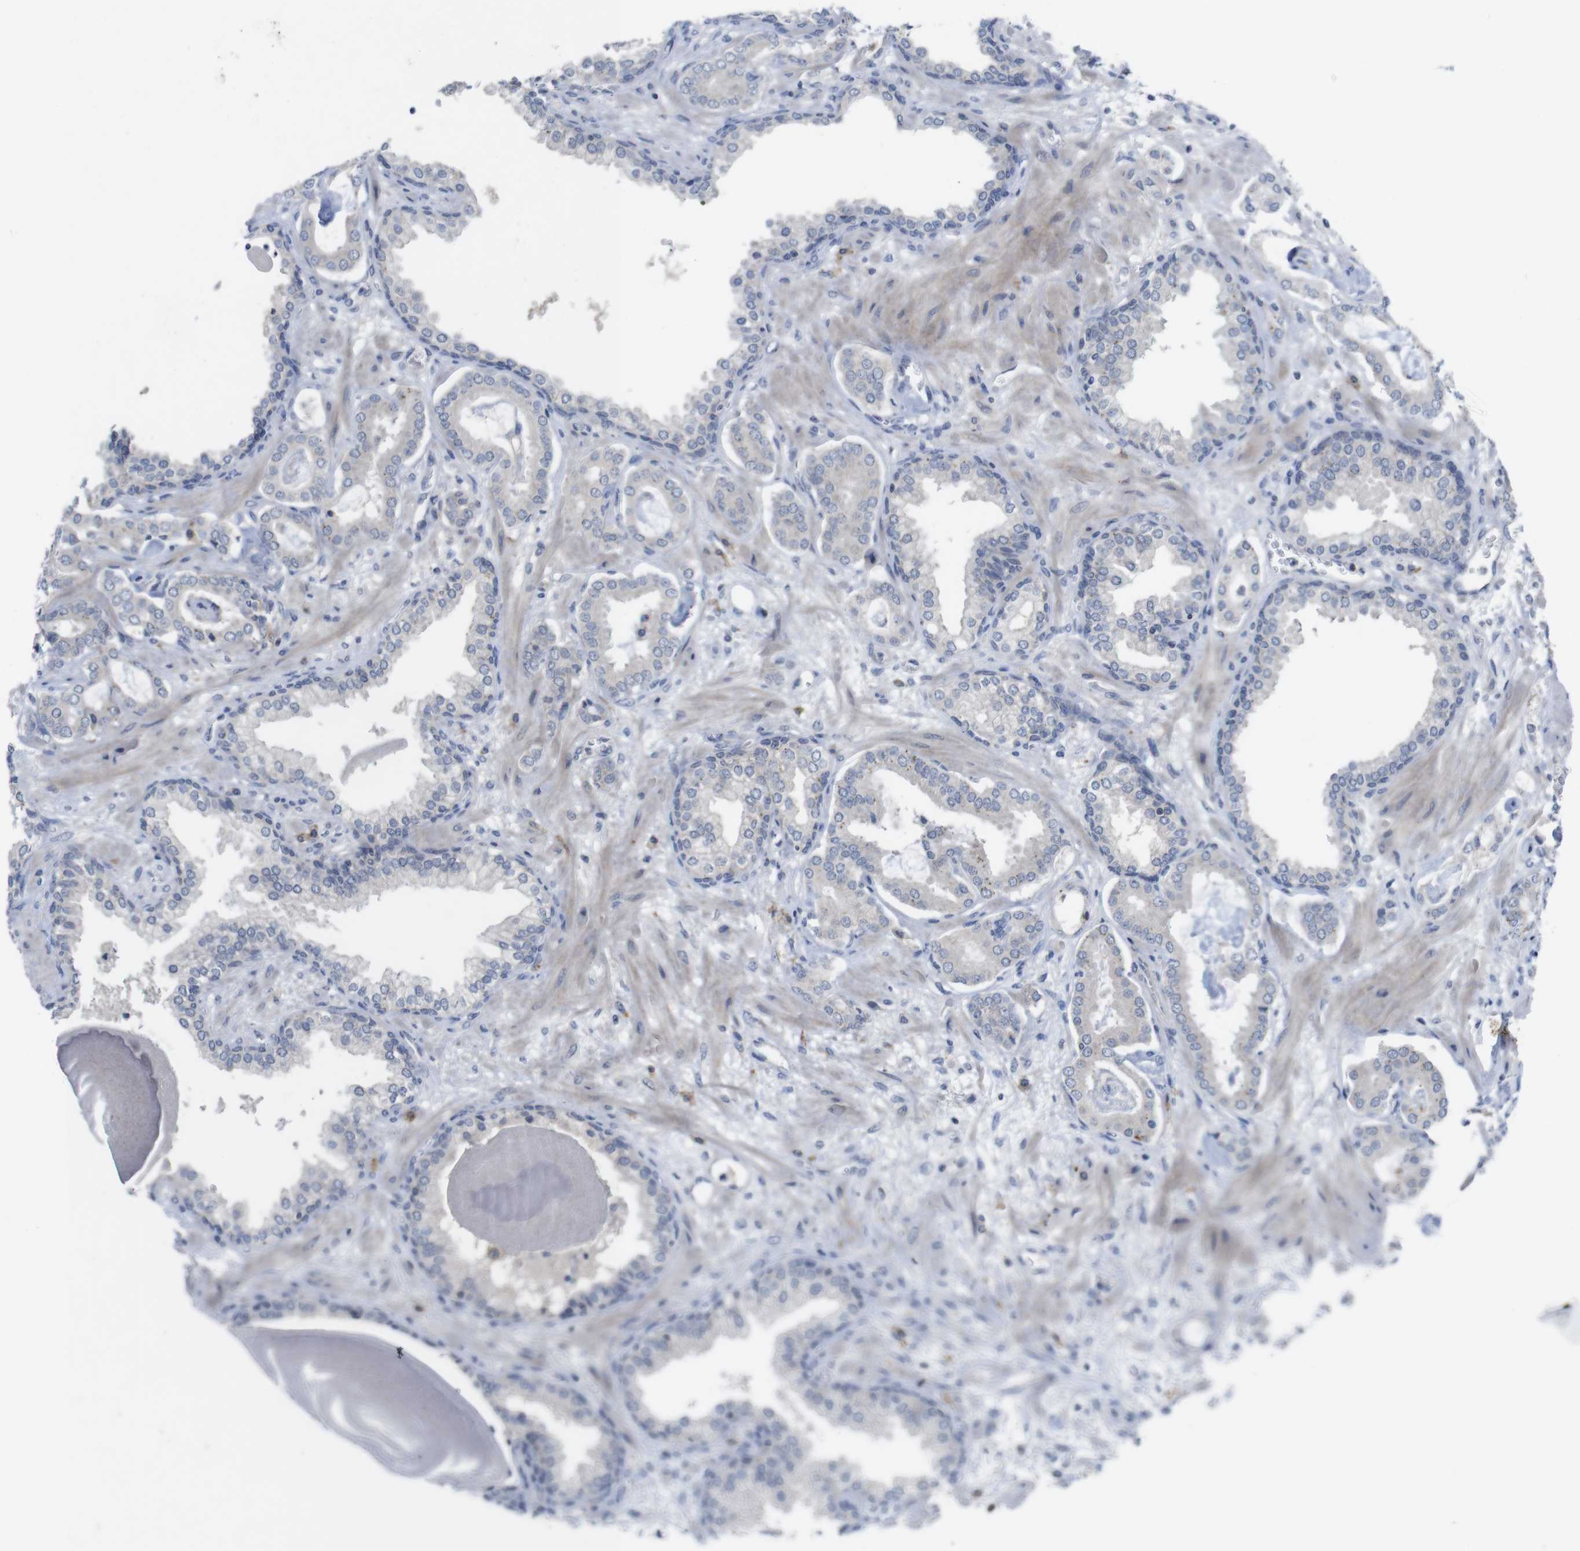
{"staining": {"intensity": "moderate", "quantity": "<25%", "location": "cytoplasmic/membranous"}, "tissue": "prostate cancer", "cell_type": "Tumor cells", "image_type": "cancer", "snomed": [{"axis": "morphology", "description": "Adenocarcinoma, Low grade"}, {"axis": "topography", "description": "Prostate"}], "caption": "A brown stain shows moderate cytoplasmic/membranous staining of a protein in human prostate cancer (low-grade adenocarcinoma) tumor cells. Using DAB (brown) and hematoxylin (blue) stains, captured at high magnification using brightfield microscopy.", "gene": "SLAMF7", "patient": {"sex": "male", "age": 53}}